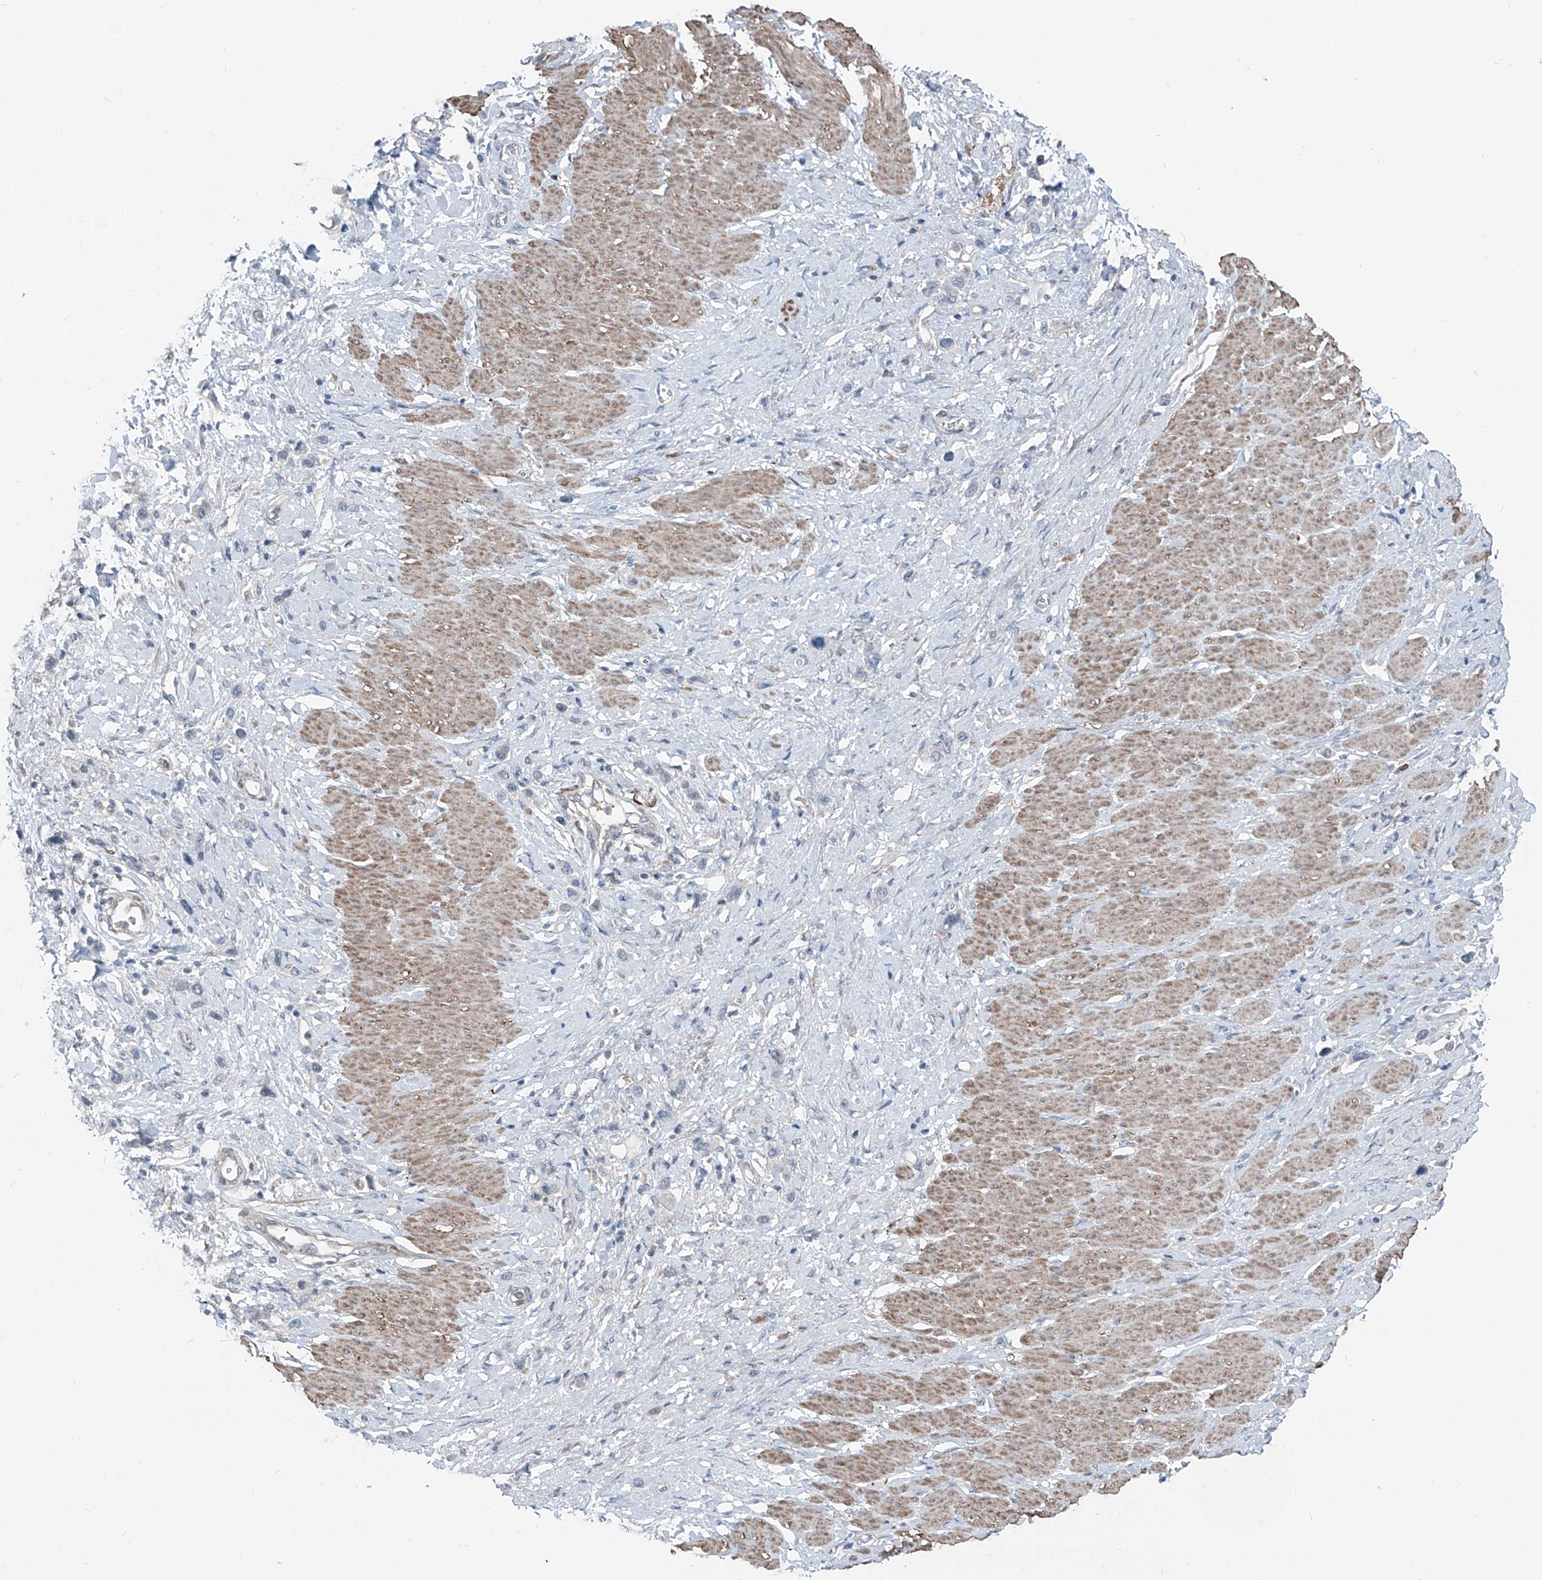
{"staining": {"intensity": "negative", "quantity": "none", "location": "none"}, "tissue": "stomach cancer", "cell_type": "Tumor cells", "image_type": "cancer", "snomed": [{"axis": "morphology", "description": "Adenocarcinoma, NOS"}, {"axis": "topography", "description": "Stomach"}], "caption": "The photomicrograph demonstrates no significant expression in tumor cells of adenocarcinoma (stomach).", "gene": "HSPB11", "patient": {"sex": "female", "age": 65}}